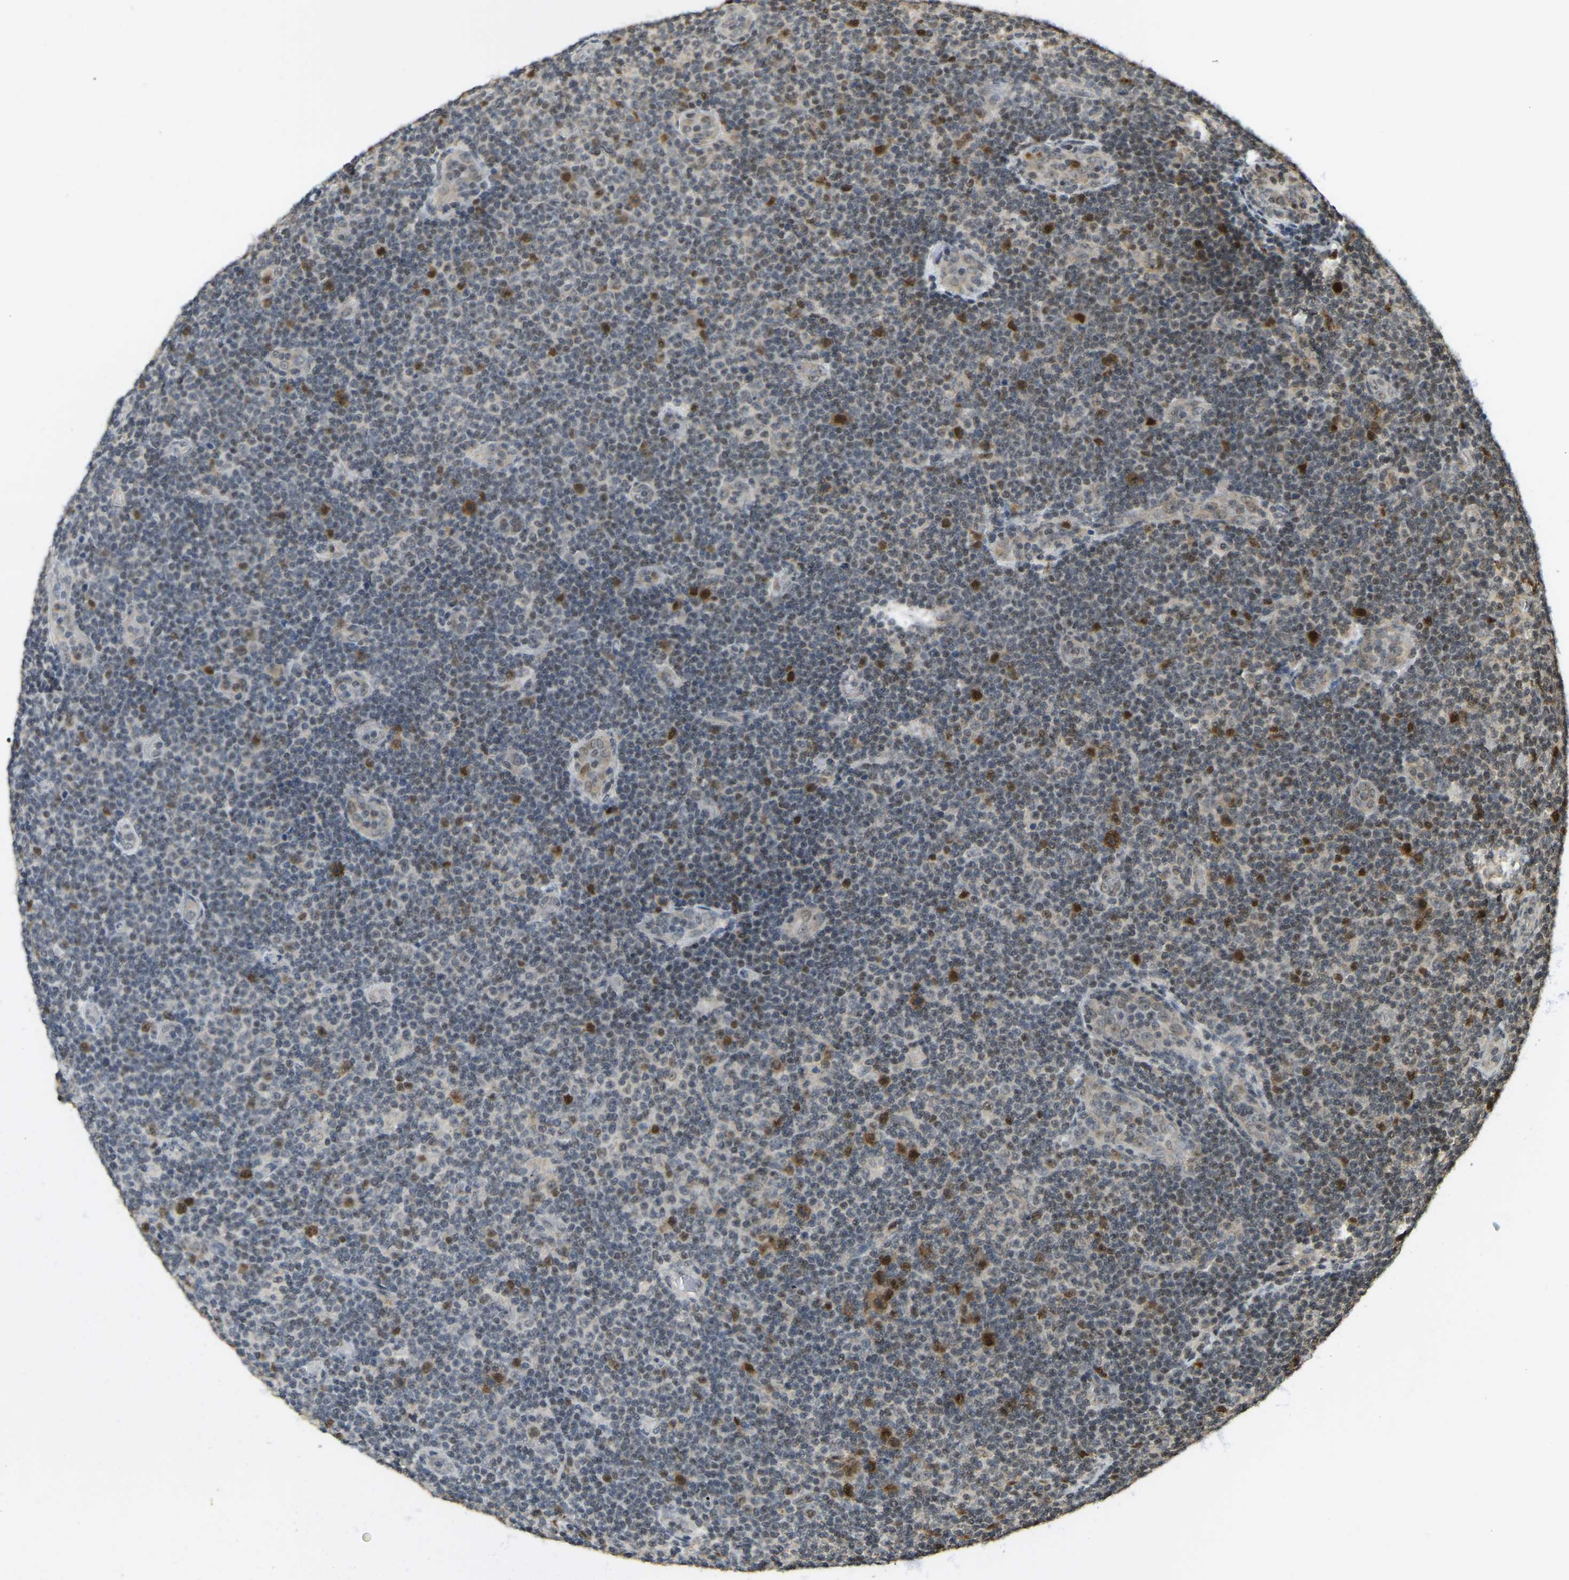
{"staining": {"intensity": "strong", "quantity": "<25%", "location": "nuclear"}, "tissue": "lymphoma", "cell_type": "Tumor cells", "image_type": "cancer", "snomed": [{"axis": "morphology", "description": "Malignant lymphoma, non-Hodgkin's type, Low grade"}, {"axis": "topography", "description": "Lymph node"}], "caption": "Human lymphoma stained with a brown dye reveals strong nuclear positive staining in about <25% of tumor cells.", "gene": "BRF2", "patient": {"sex": "male", "age": 83}}